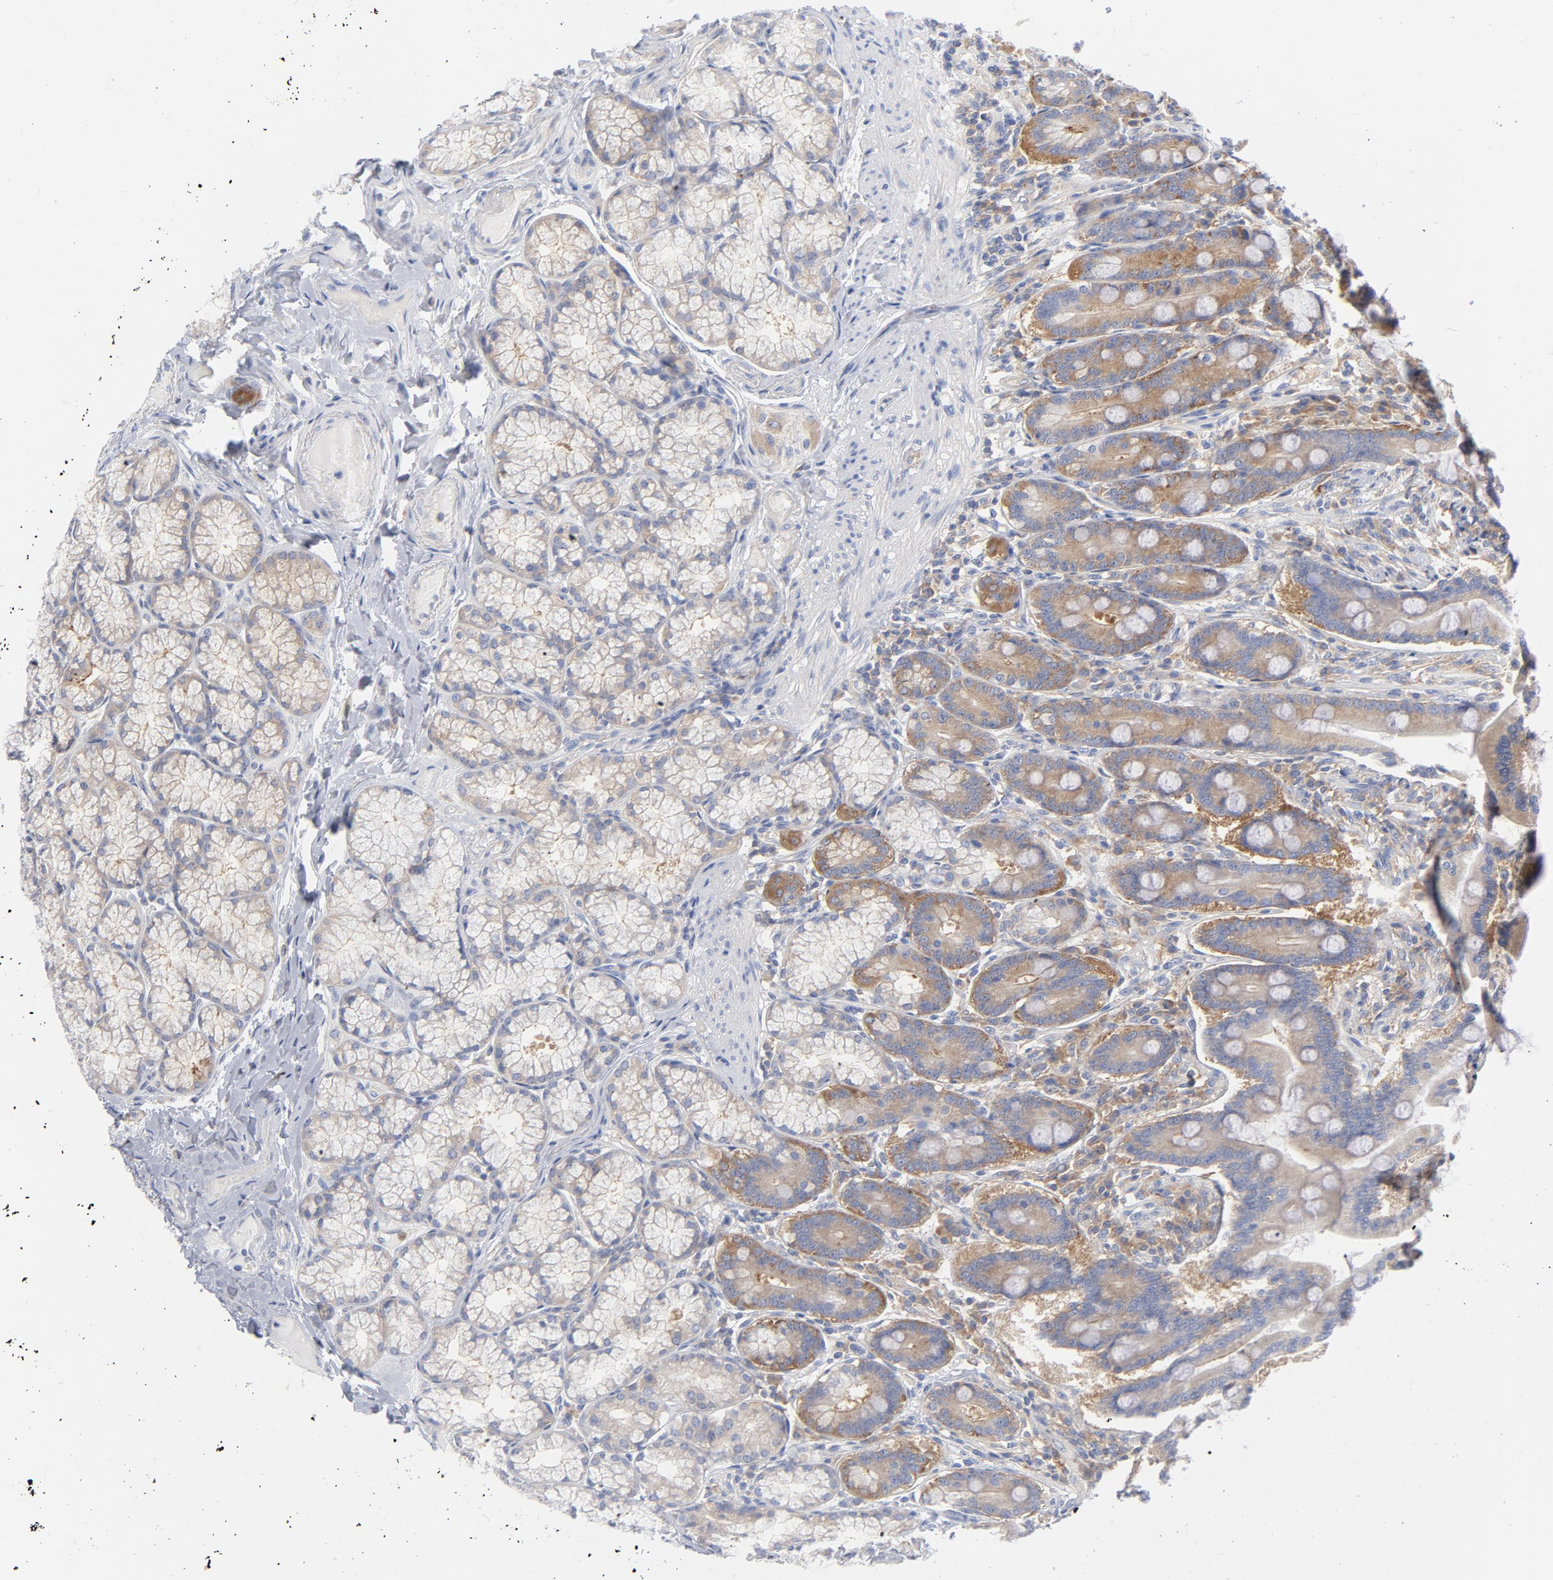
{"staining": {"intensity": "moderate", "quantity": "25%-75%", "location": "cytoplasmic/membranous"}, "tissue": "duodenum", "cell_type": "Glandular cells", "image_type": "normal", "snomed": [{"axis": "morphology", "description": "Normal tissue, NOS"}, {"axis": "topography", "description": "Duodenum"}], "caption": "Glandular cells display medium levels of moderate cytoplasmic/membranous expression in approximately 25%-75% of cells in normal duodenum. The protein of interest is stained brown, and the nuclei are stained in blue (DAB (3,3'-diaminobenzidine) IHC with brightfield microscopy, high magnification).", "gene": "CD86", "patient": {"sex": "female", "age": 64}}